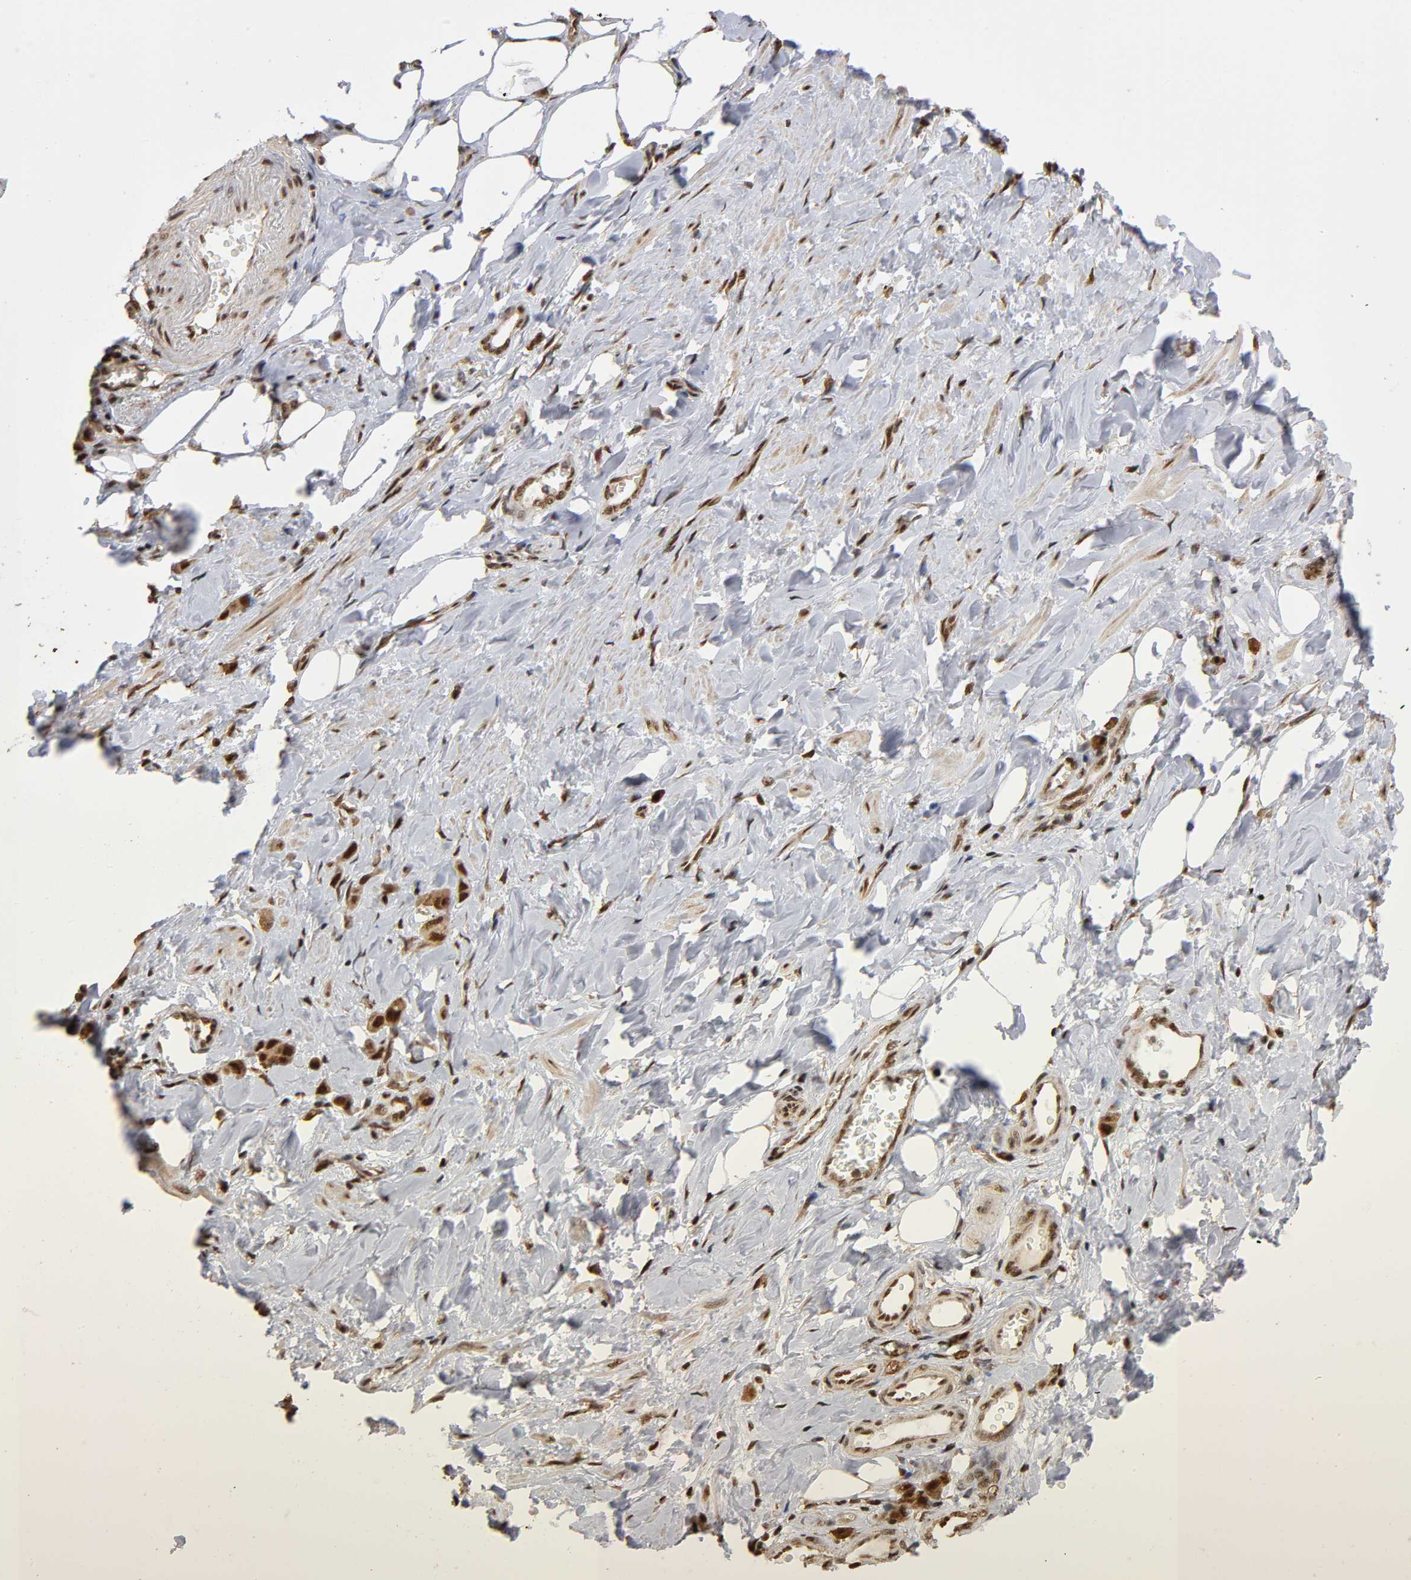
{"staining": {"intensity": "strong", "quantity": ">75%", "location": "cytoplasmic/membranous,nuclear"}, "tissue": "stomach cancer", "cell_type": "Tumor cells", "image_type": "cancer", "snomed": [{"axis": "morphology", "description": "Adenocarcinoma, NOS"}, {"axis": "topography", "description": "Stomach"}], "caption": "Stomach cancer (adenocarcinoma) tissue shows strong cytoplasmic/membranous and nuclear positivity in approximately >75% of tumor cells", "gene": "RNF122", "patient": {"sex": "male", "age": 82}}